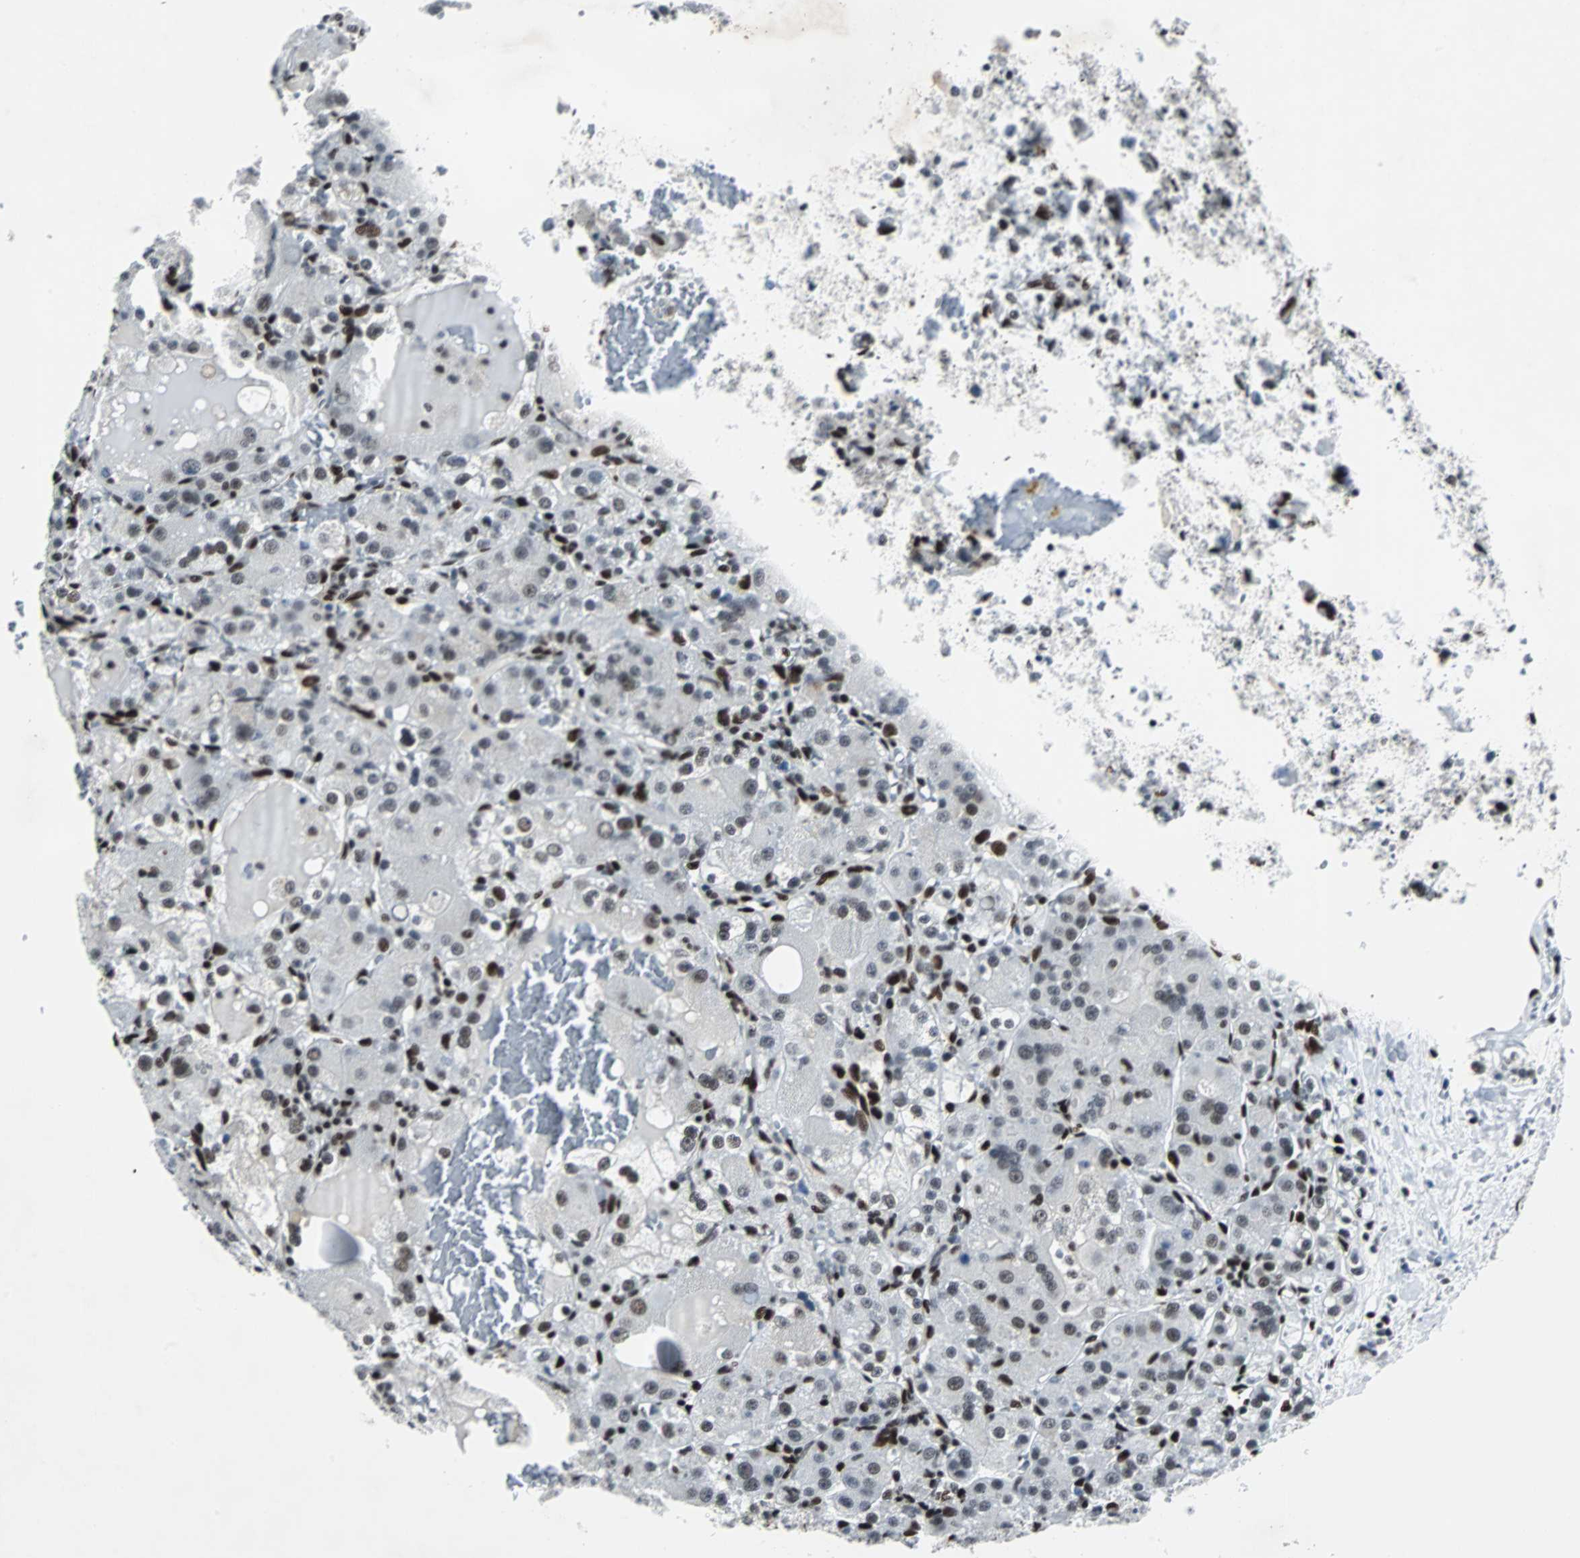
{"staining": {"intensity": "moderate", "quantity": "25%-75%", "location": "nuclear"}, "tissue": "renal cancer", "cell_type": "Tumor cells", "image_type": "cancer", "snomed": [{"axis": "morphology", "description": "Normal tissue, NOS"}, {"axis": "morphology", "description": "Adenocarcinoma, NOS"}, {"axis": "topography", "description": "Kidney"}], "caption": "Renal adenocarcinoma stained with DAB immunohistochemistry (IHC) exhibits medium levels of moderate nuclear staining in approximately 25%-75% of tumor cells. (DAB IHC, brown staining for protein, blue staining for nuclei).", "gene": "MEF2D", "patient": {"sex": "male", "age": 61}}